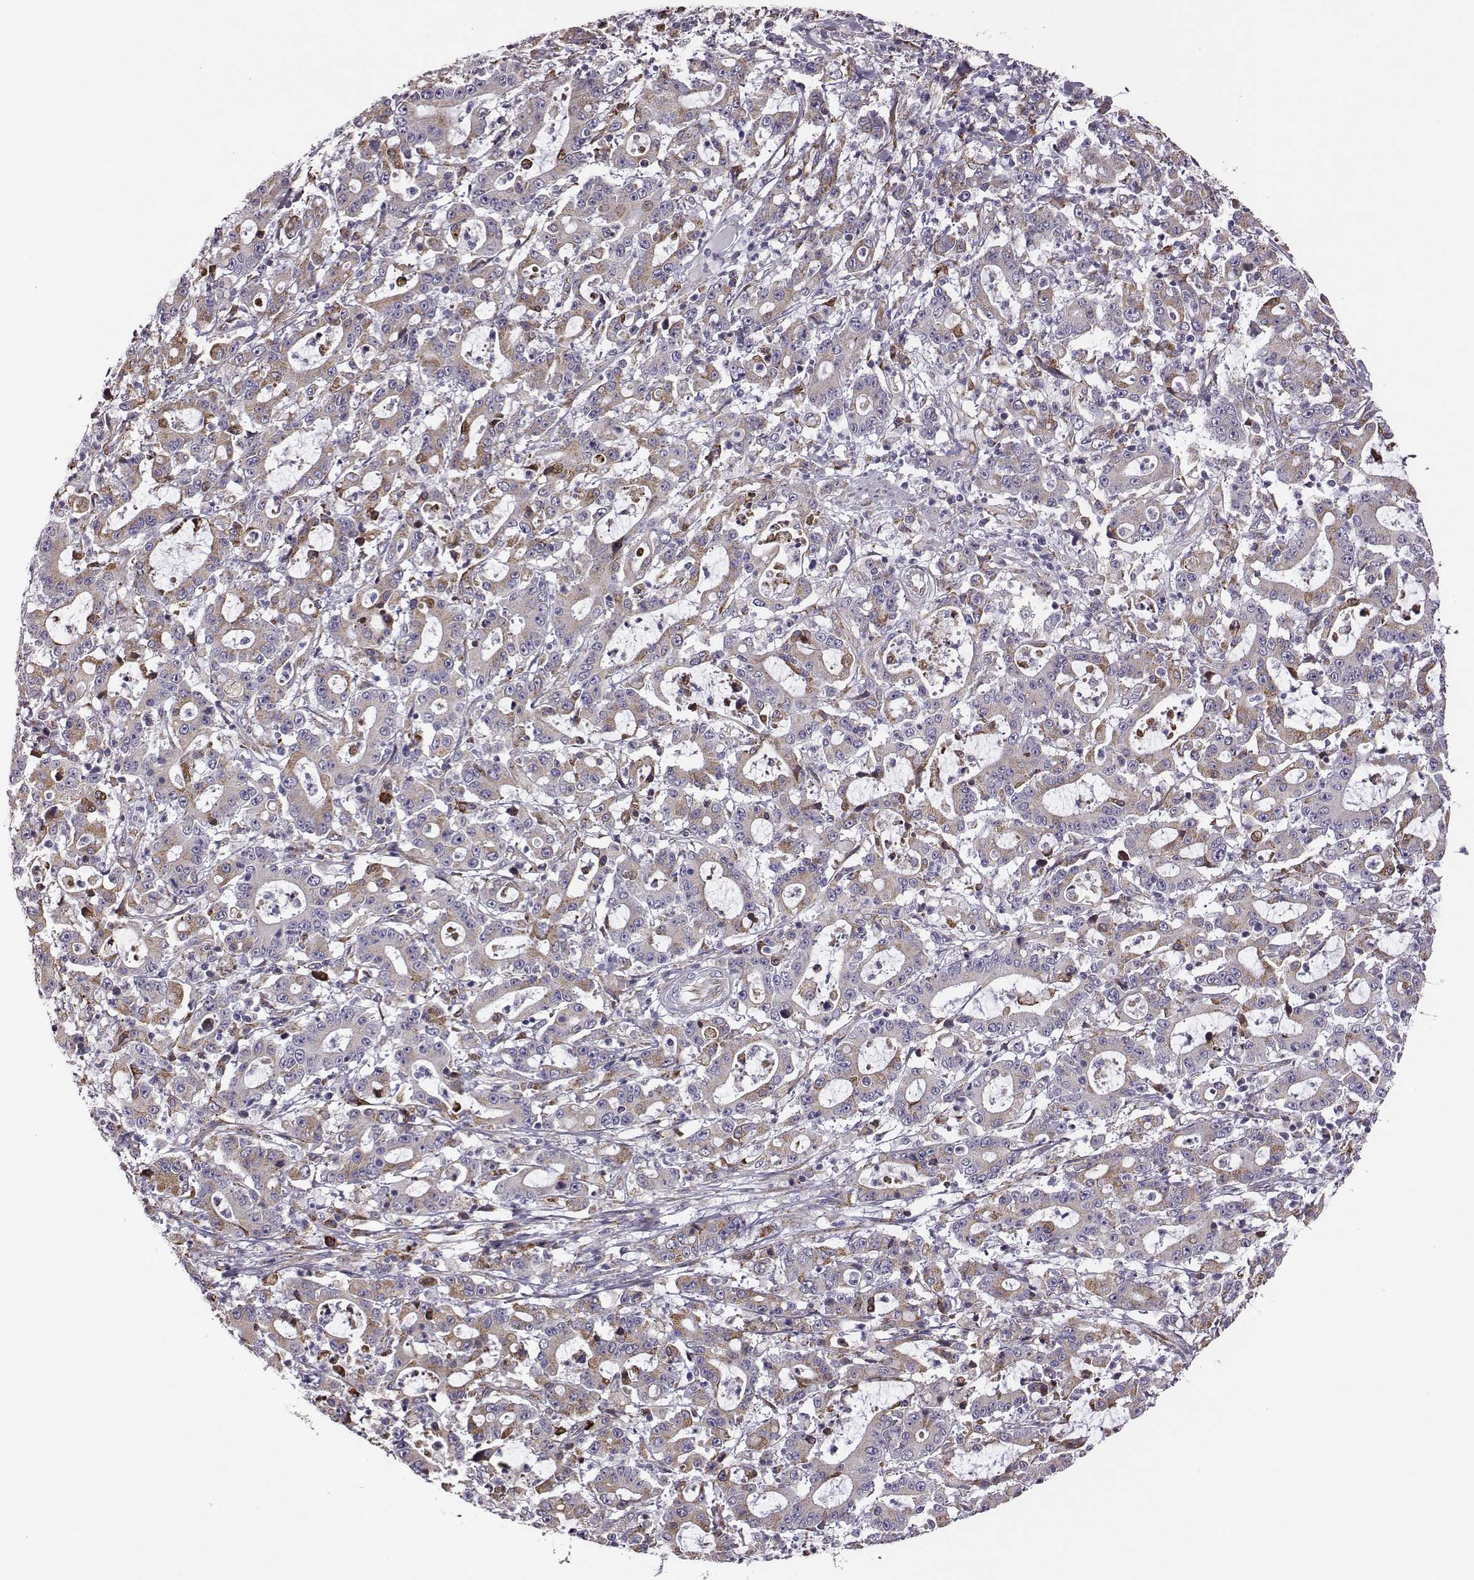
{"staining": {"intensity": "moderate", "quantity": ">75%", "location": "cytoplasmic/membranous"}, "tissue": "stomach cancer", "cell_type": "Tumor cells", "image_type": "cancer", "snomed": [{"axis": "morphology", "description": "Adenocarcinoma, NOS"}, {"axis": "topography", "description": "Stomach, upper"}], "caption": "A photomicrograph of stomach cancer stained for a protein reveals moderate cytoplasmic/membranous brown staining in tumor cells.", "gene": "SELENOI", "patient": {"sex": "male", "age": 68}}